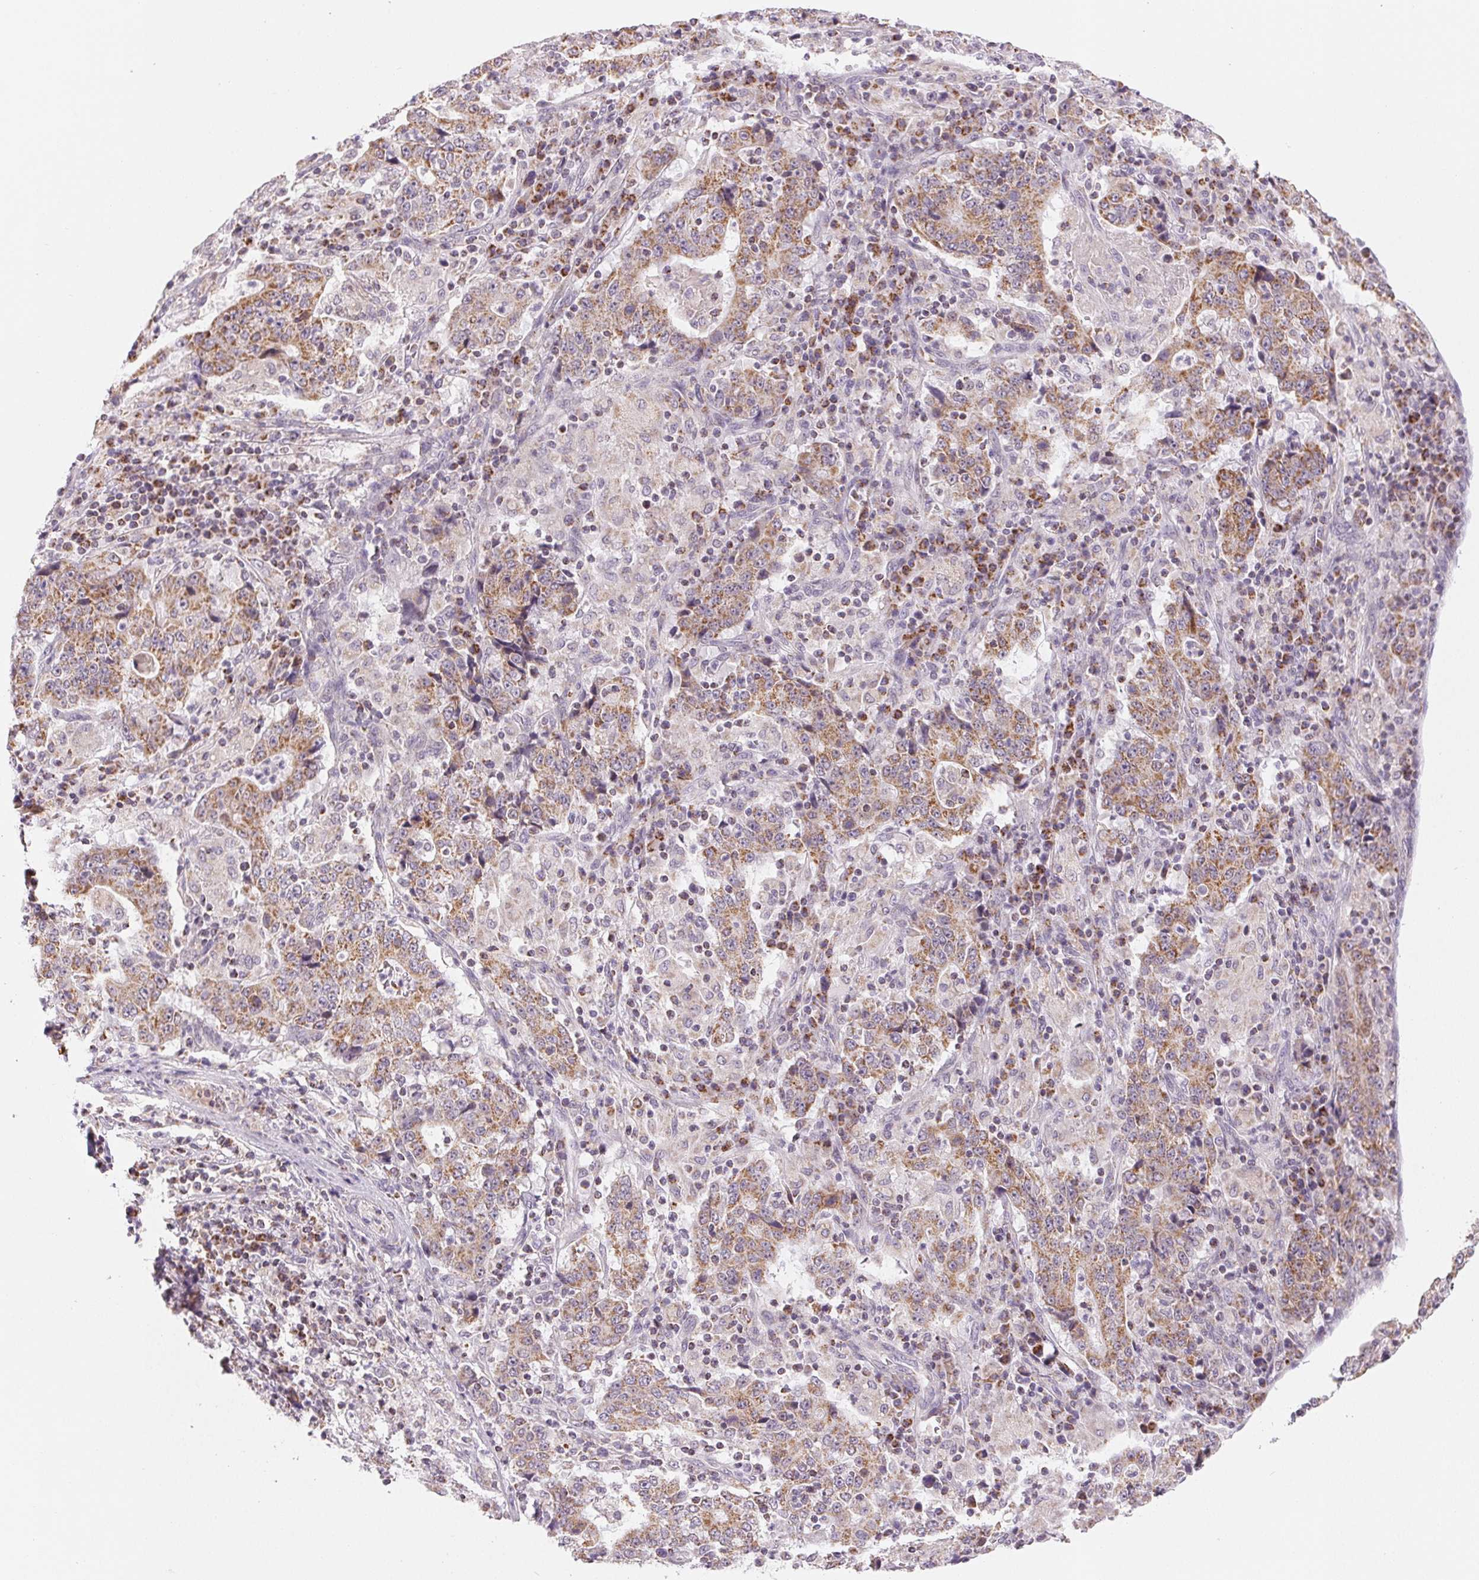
{"staining": {"intensity": "moderate", "quantity": ">75%", "location": "cytoplasmic/membranous"}, "tissue": "stomach cancer", "cell_type": "Tumor cells", "image_type": "cancer", "snomed": [{"axis": "morphology", "description": "Normal tissue, NOS"}, {"axis": "morphology", "description": "Adenocarcinoma, NOS"}, {"axis": "topography", "description": "Stomach, upper"}, {"axis": "topography", "description": "Stomach"}], "caption": "The histopathology image shows a brown stain indicating the presence of a protein in the cytoplasmic/membranous of tumor cells in adenocarcinoma (stomach).", "gene": "HINT2", "patient": {"sex": "male", "age": 59}}